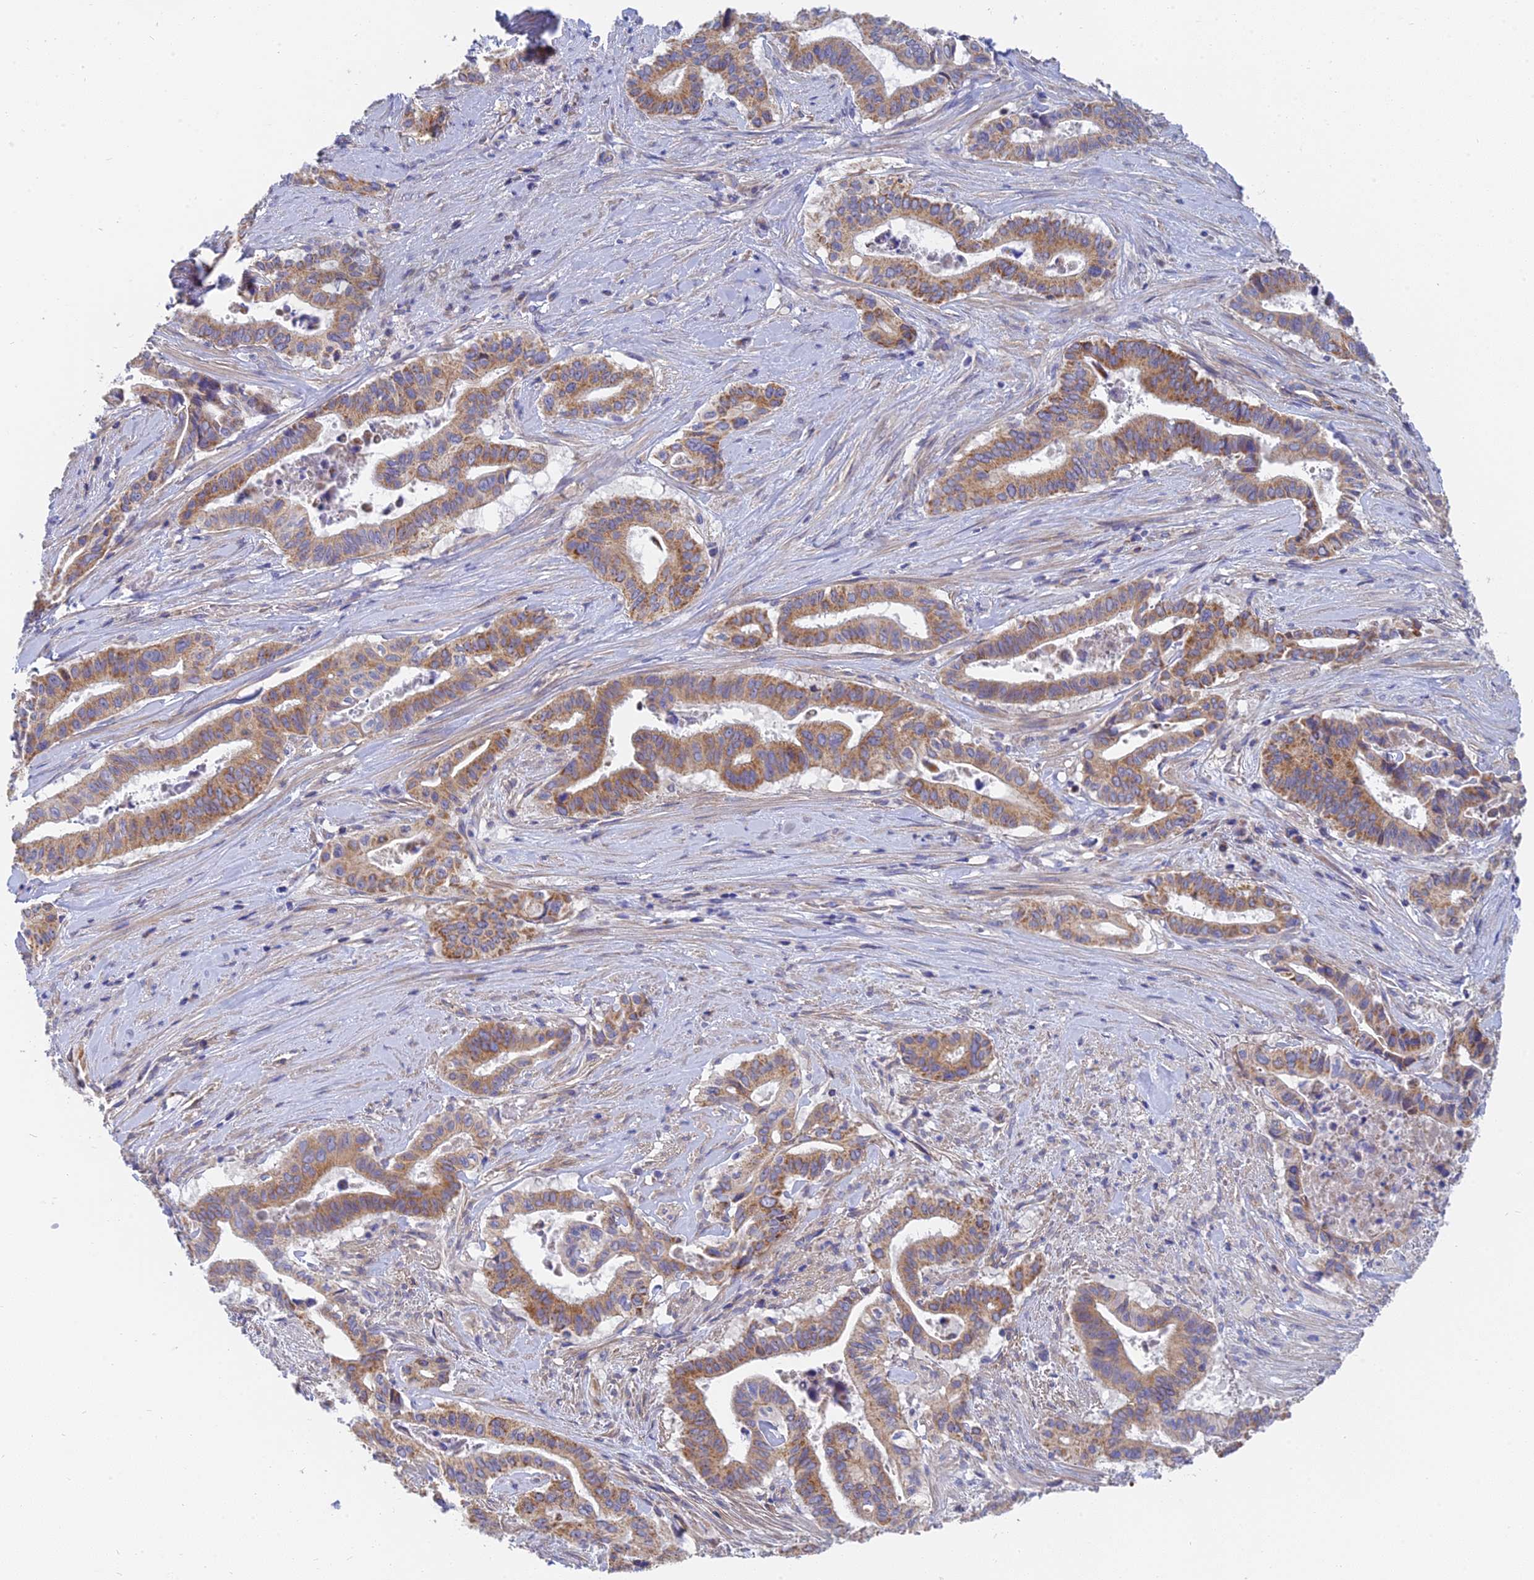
{"staining": {"intensity": "moderate", "quantity": ">75%", "location": "cytoplasmic/membranous"}, "tissue": "pancreatic cancer", "cell_type": "Tumor cells", "image_type": "cancer", "snomed": [{"axis": "morphology", "description": "Adenocarcinoma, NOS"}, {"axis": "topography", "description": "Pancreas"}], "caption": "IHC micrograph of human pancreatic cancer (adenocarcinoma) stained for a protein (brown), which demonstrates medium levels of moderate cytoplasmic/membranous positivity in approximately >75% of tumor cells.", "gene": "MRPL15", "patient": {"sex": "female", "age": 77}}